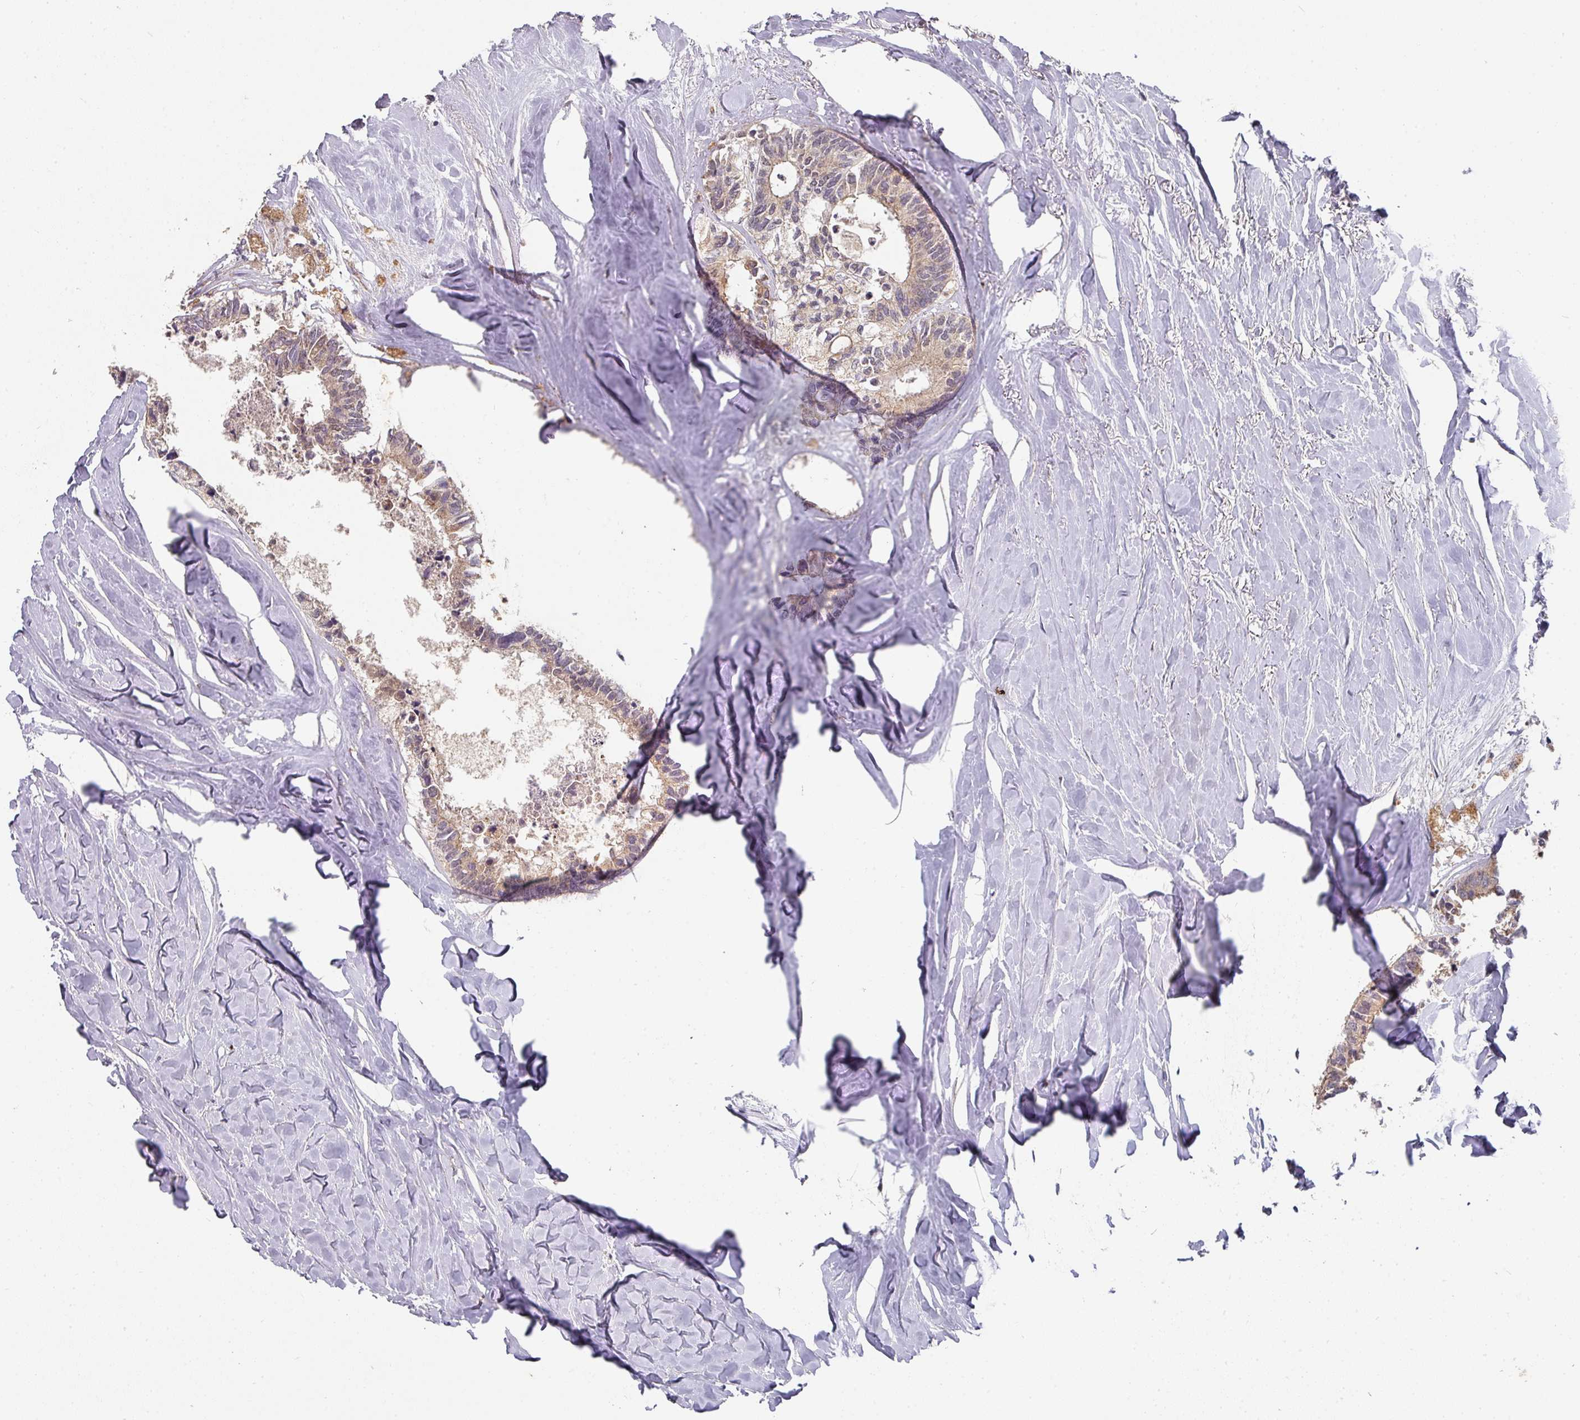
{"staining": {"intensity": "weak", "quantity": ">75%", "location": "cytoplasmic/membranous"}, "tissue": "colorectal cancer", "cell_type": "Tumor cells", "image_type": "cancer", "snomed": [{"axis": "morphology", "description": "Adenocarcinoma, NOS"}, {"axis": "topography", "description": "Colon"}, {"axis": "topography", "description": "Rectum"}], "caption": "Protein analysis of colorectal cancer tissue reveals weak cytoplasmic/membranous expression in about >75% of tumor cells. (DAB IHC with brightfield microscopy, high magnification).", "gene": "EXTL3", "patient": {"sex": "male", "age": 57}}